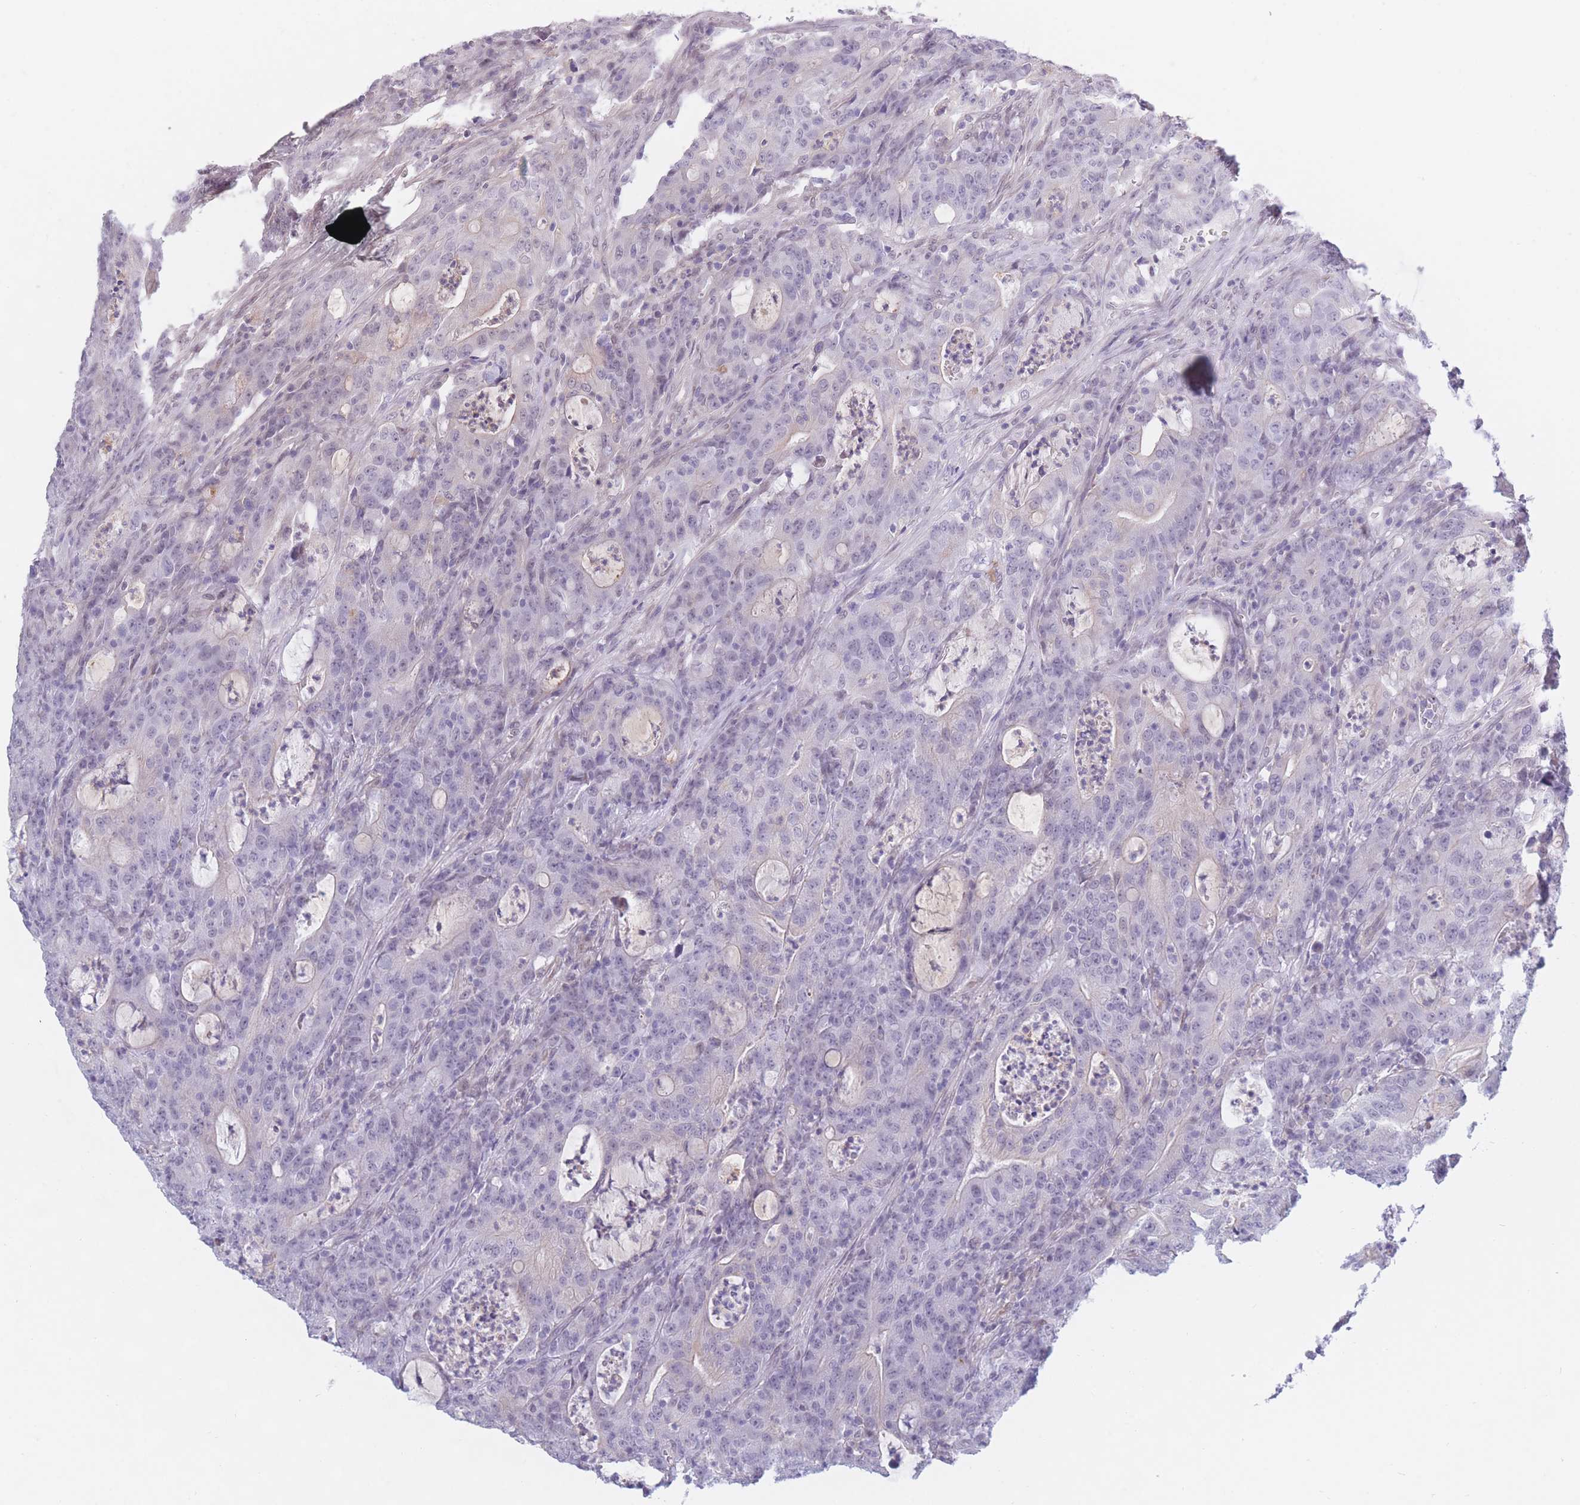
{"staining": {"intensity": "negative", "quantity": "none", "location": "none"}, "tissue": "colorectal cancer", "cell_type": "Tumor cells", "image_type": "cancer", "snomed": [{"axis": "morphology", "description": "Adenocarcinoma, NOS"}, {"axis": "topography", "description": "Colon"}], "caption": "DAB immunohistochemical staining of human colorectal adenocarcinoma exhibits no significant staining in tumor cells. (DAB (3,3'-diaminobenzidine) immunohistochemistry visualized using brightfield microscopy, high magnification).", "gene": "PODXL", "patient": {"sex": "male", "age": 83}}